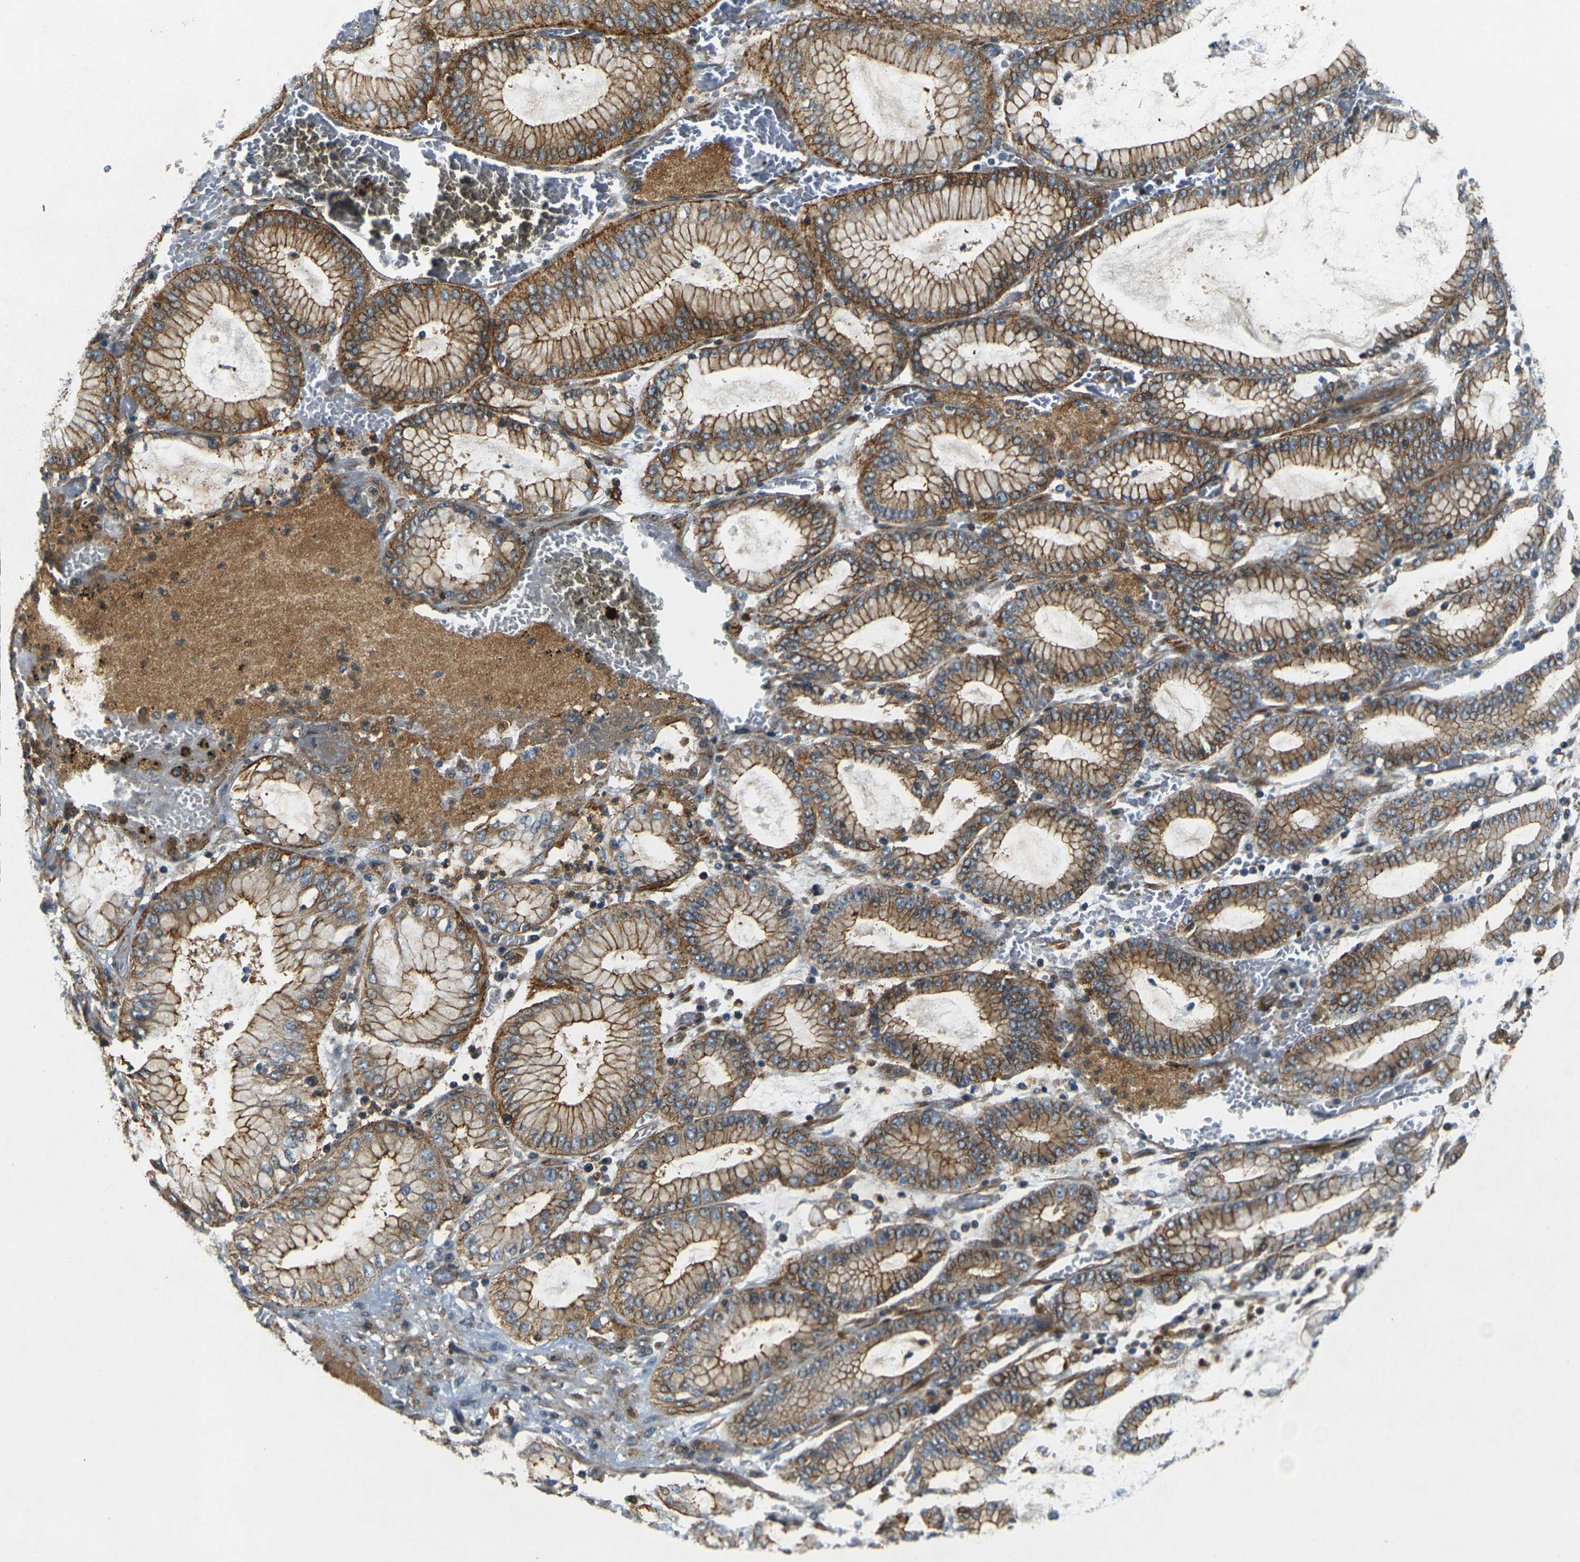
{"staining": {"intensity": "moderate", "quantity": ">75%", "location": "cytoplasmic/membranous"}, "tissue": "stomach cancer", "cell_type": "Tumor cells", "image_type": "cancer", "snomed": [{"axis": "morphology", "description": "Normal tissue, NOS"}, {"axis": "morphology", "description": "Adenocarcinoma, NOS"}, {"axis": "topography", "description": "Stomach, upper"}, {"axis": "topography", "description": "Stomach"}], "caption": "Immunohistochemical staining of stomach cancer (adenocarcinoma) displays moderate cytoplasmic/membranous protein positivity in about >75% of tumor cells.", "gene": "EPHA7", "patient": {"sex": "male", "age": 76}}